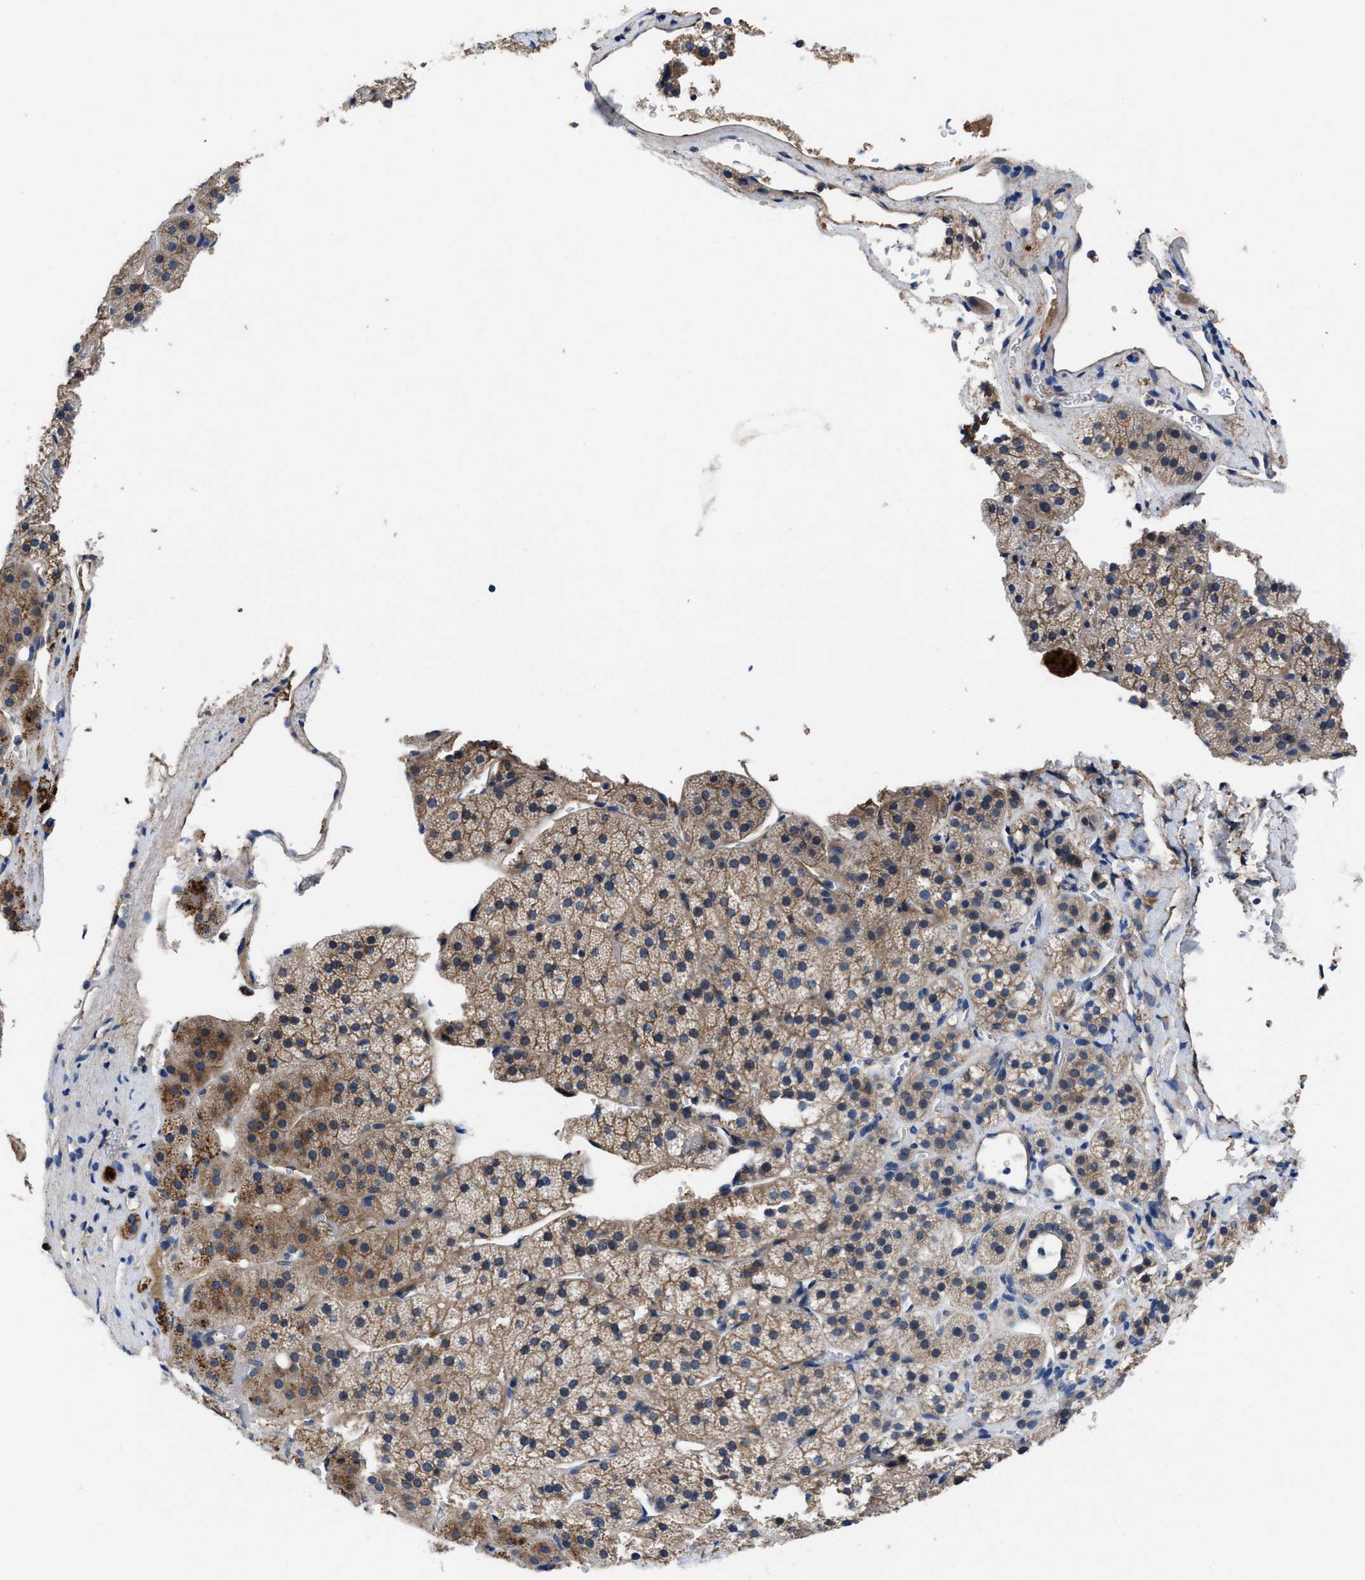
{"staining": {"intensity": "moderate", "quantity": "25%-75%", "location": "cytoplasmic/membranous"}, "tissue": "adrenal gland", "cell_type": "Glandular cells", "image_type": "normal", "snomed": [{"axis": "morphology", "description": "Normal tissue, NOS"}, {"axis": "topography", "description": "Adrenal gland"}], "caption": "Moderate cytoplasmic/membranous positivity for a protein is seen in approximately 25%-75% of glandular cells of normal adrenal gland using immunohistochemistry (IHC).", "gene": "IDNK", "patient": {"sex": "female", "age": 44}}